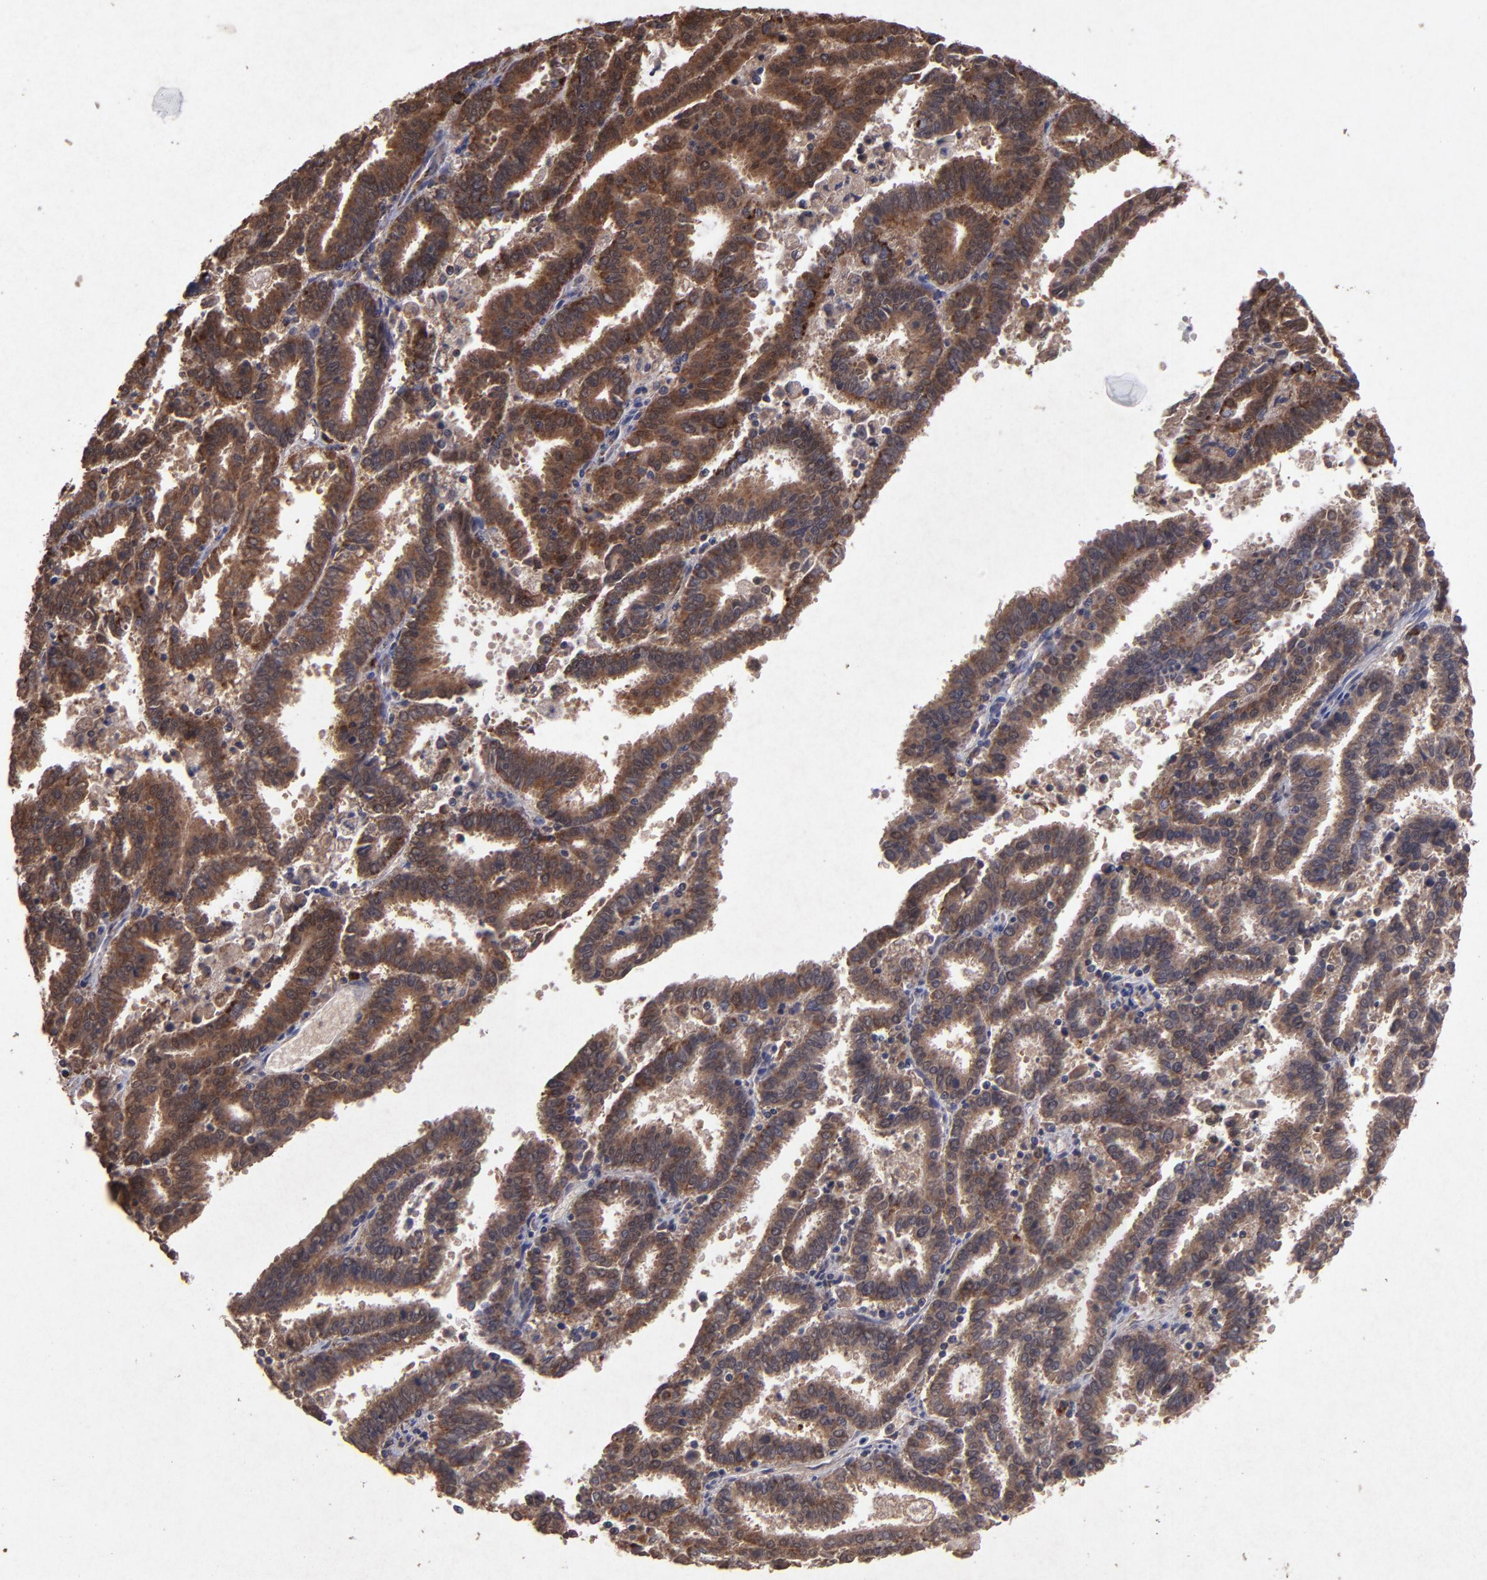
{"staining": {"intensity": "moderate", "quantity": ">75%", "location": "cytoplasmic/membranous"}, "tissue": "endometrial cancer", "cell_type": "Tumor cells", "image_type": "cancer", "snomed": [{"axis": "morphology", "description": "Adenocarcinoma, NOS"}, {"axis": "topography", "description": "Uterus"}], "caption": "Endometrial cancer tissue reveals moderate cytoplasmic/membranous positivity in approximately >75% of tumor cells", "gene": "TIMM9", "patient": {"sex": "female", "age": 83}}